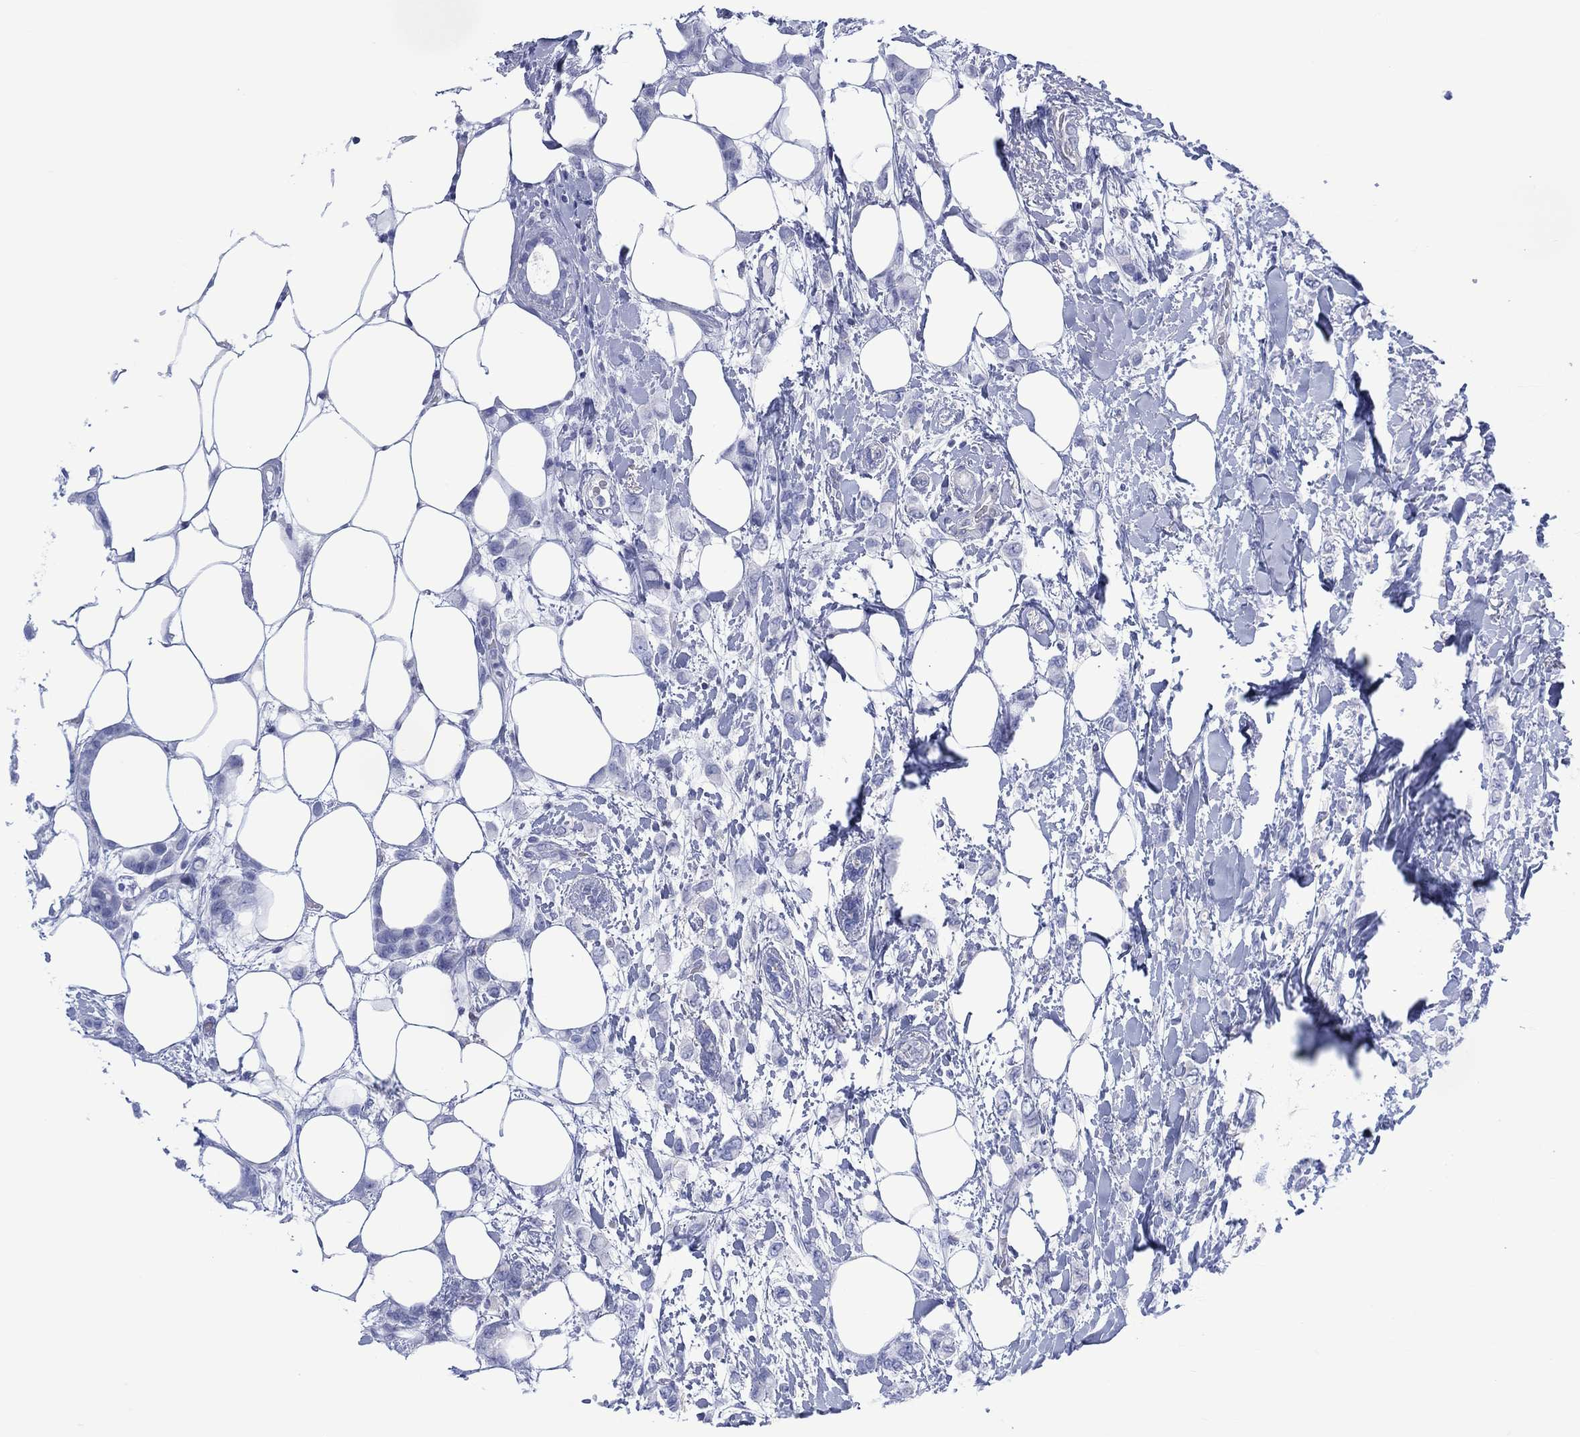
{"staining": {"intensity": "negative", "quantity": "none", "location": "none"}, "tissue": "breast cancer", "cell_type": "Tumor cells", "image_type": "cancer", "snomed": [{"axis": "morphology", "description": "Lobular carcinoma"}, {"axis": "topography", "description": "Breast"}], "caption": "A histopathology image of human breast cancer (lobular carcinoma) is negative for staining in tumor cells.", "gene": "DDI1", "patient": {"sex": "female", "age": 66}}